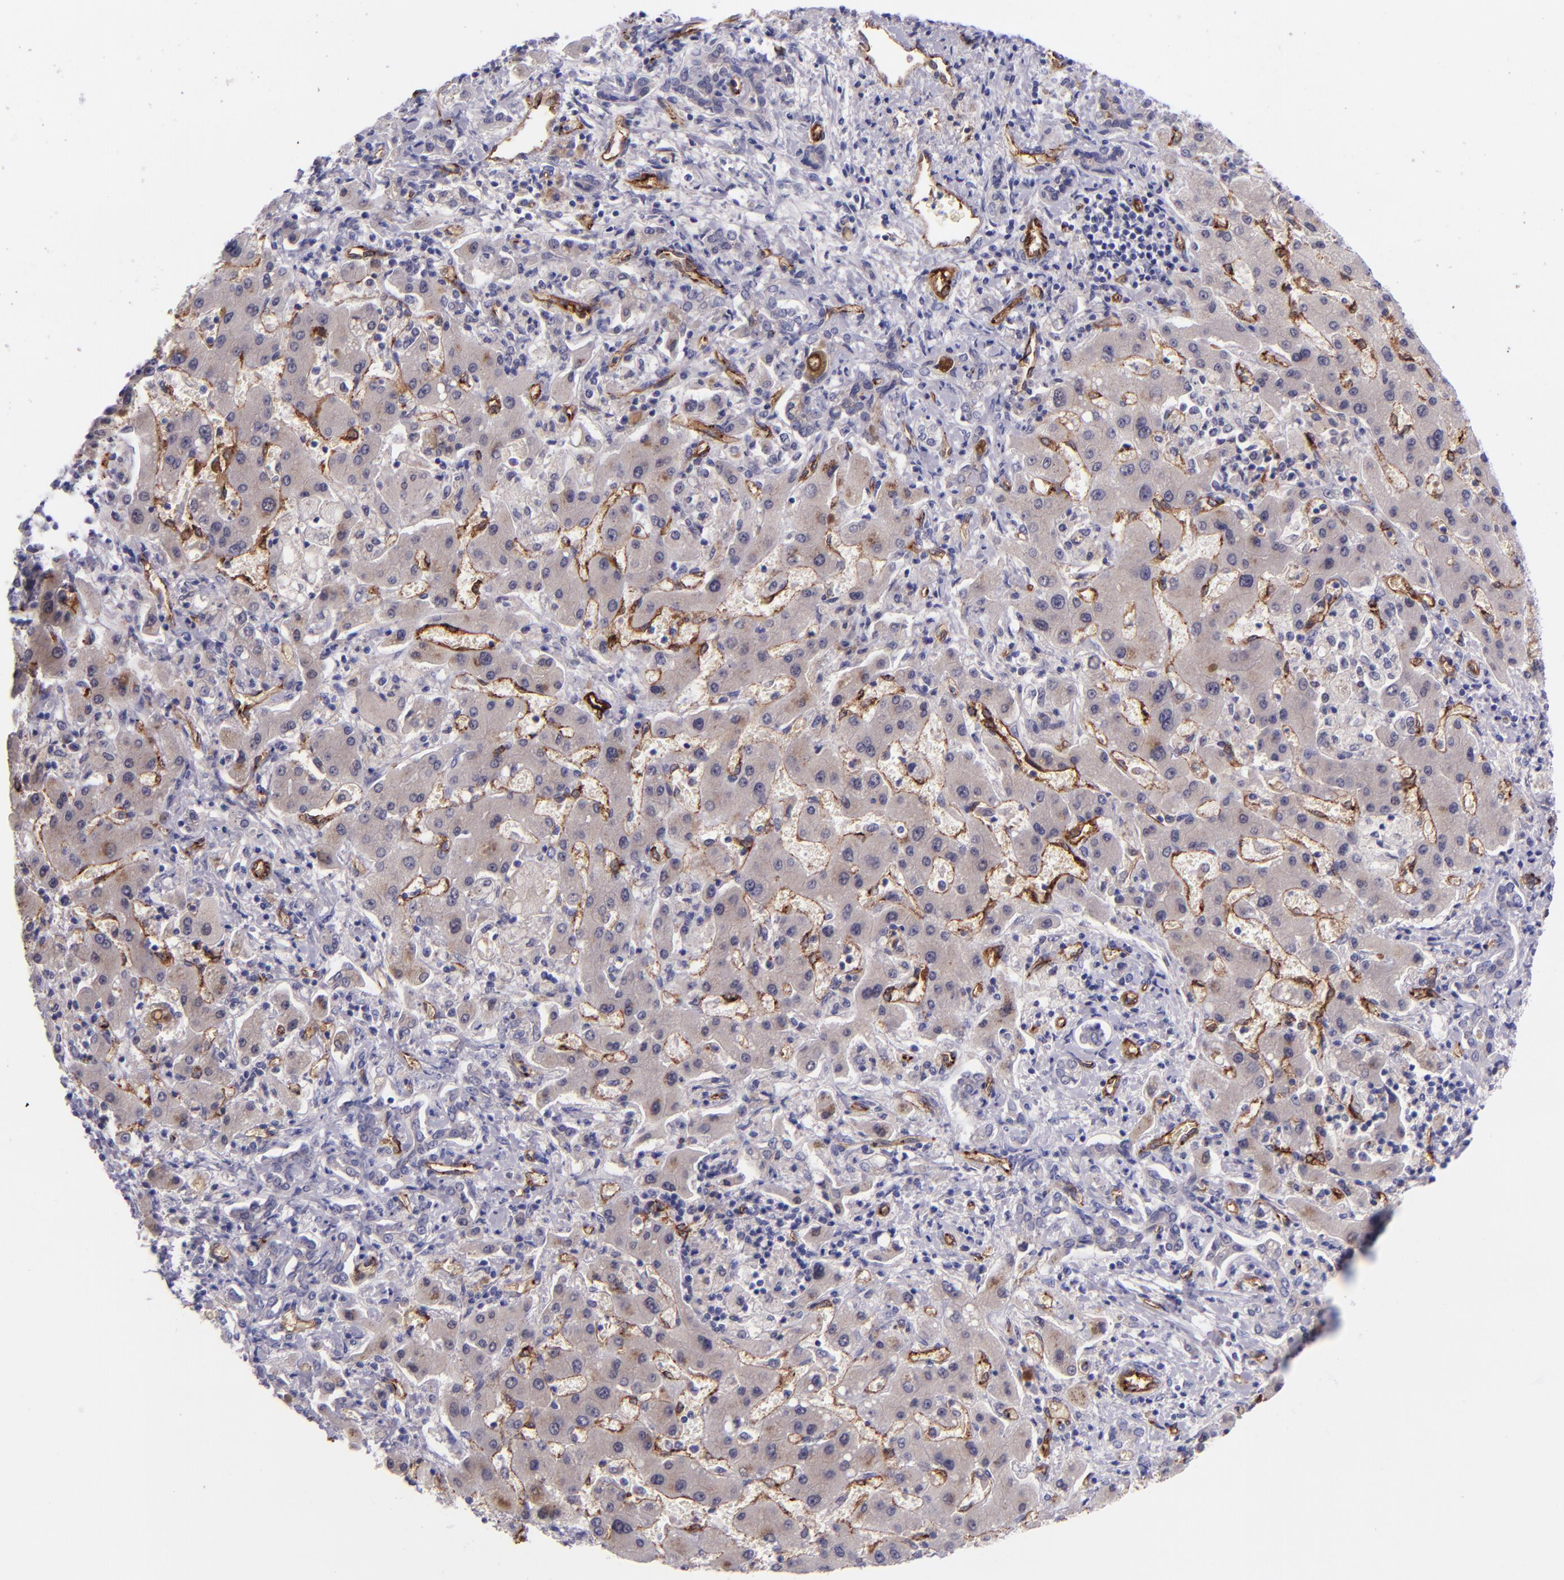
{"staining": {"intensity": "negative", "quantity": "none", "location": "none"}, "tissue": "liver cancer", "cell_type": "Tumor cells", "image_type": "cancer", "snomed": [{"axis": "morphology", "description": "Cholangiocarcinoma"}, {"axis": "topography", "description": "Liver"}], "caption": "An immunohistochemistry (IHC) micrograph of cholangiocarcinoma (liver) is shown. There is no staining in tumor cells of cholangiocarcinoma (liver). (DAB immunohistochemistry, high magnification).", "gene": "NOS3", "patient": {"sex": "male", "age": 50}}